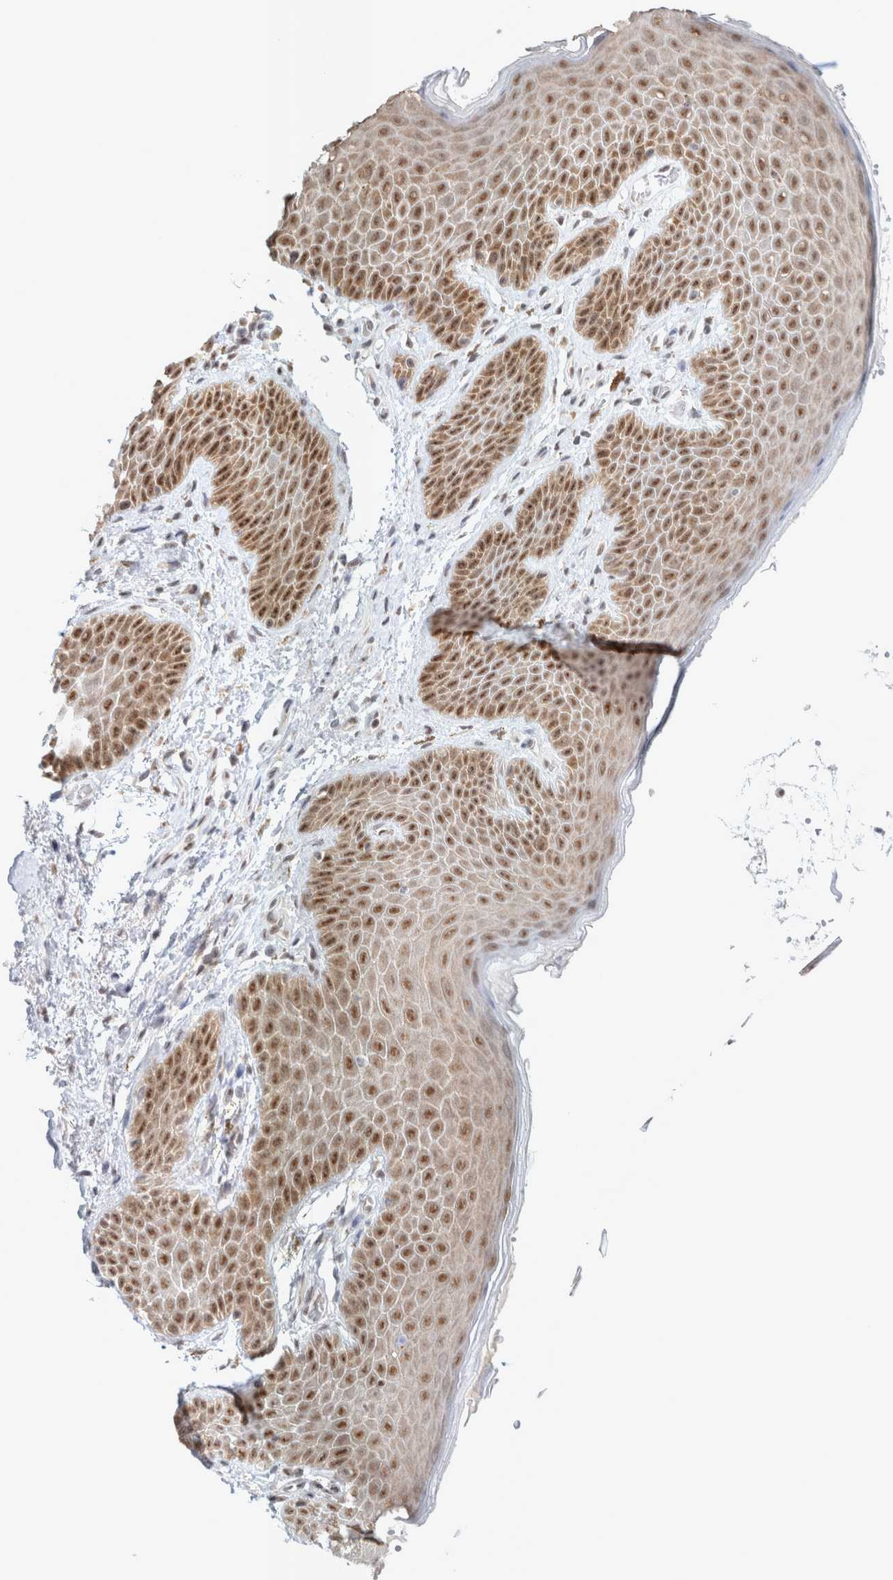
{"staining": {"intensity": "moderate", "quantity": ">75%", "location": "nuclear"}, "tissue": "skin", "cell_type": "Epidermal cells", "image_type": "normal", "snomed": [{"axis": "morphology", "description": "Normal tissue, NOS"}, {"axis": "topography", "description": "Anal"}], "caption": "Immunohistochemistry micrograph of unremarkable skin: skin stained using IHC exhibits medium levels of moderate protein expression localized specifically in the nuclear of epidermal cells, appearing as a nuclear brown color.", "gene": "TRMT12", "patient": {"sex": "male", "age": 74}}